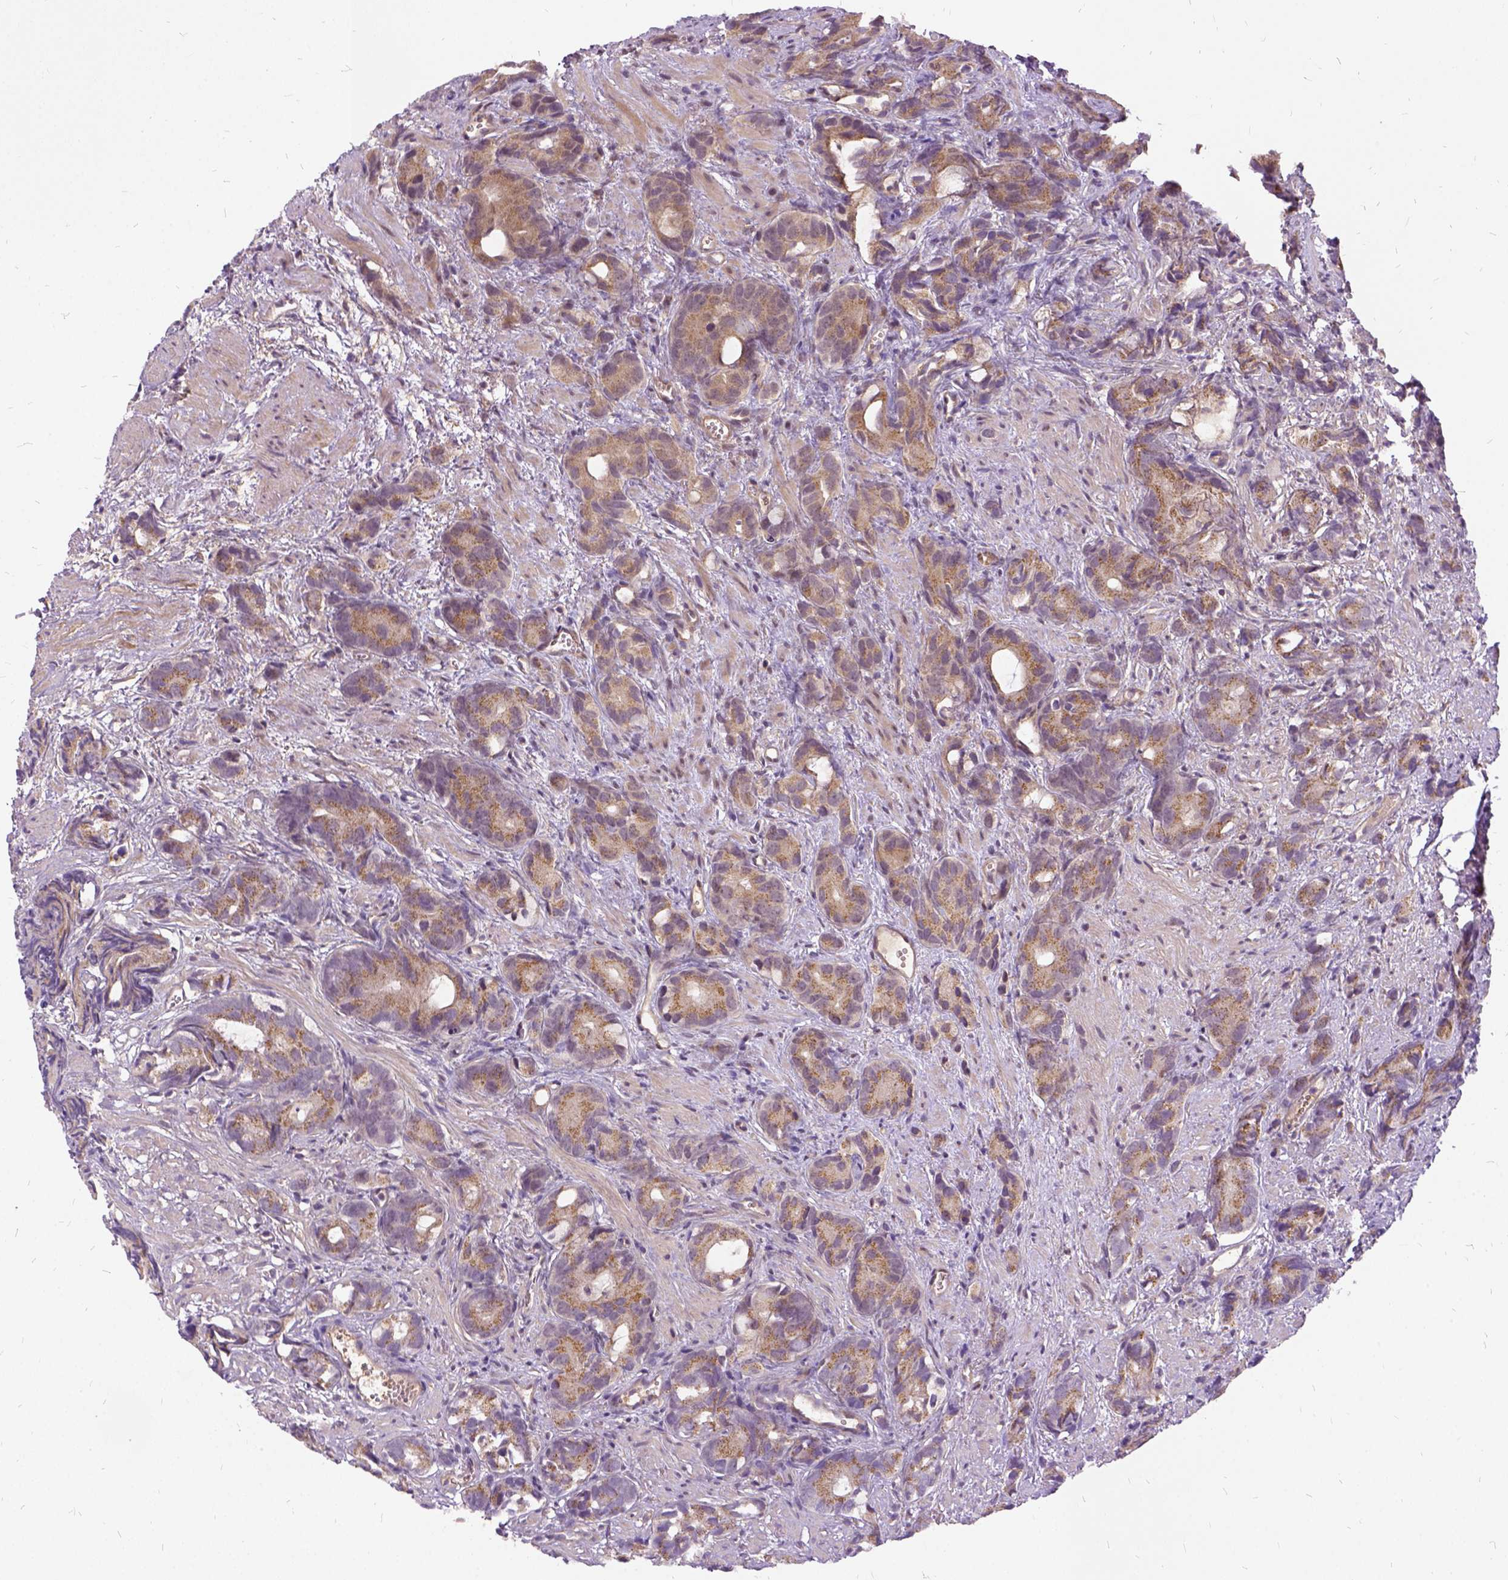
{"staining": {"intensity": "moderate", "quantity": ">75%", "location": "cytoplasmic/membranous"}, "tissue": "prostate cancer", "cell_type": "Tumor cells", "image_type": "cancer", "snomed": [{"axis": "morphology", "description": "Adenocarcinoma, High grade"}, {"axis": "topography", "description": "Prostate"}], "caption": "Prostate cancer tissue demonstrates moderate cytoplasmic/membranous expression in about >75% of tumor cells (Brightfield microscopy of DAB IHC at high magnification).", "gene": "ILRUN", "patient": {"sex": "male", "age": 84}}